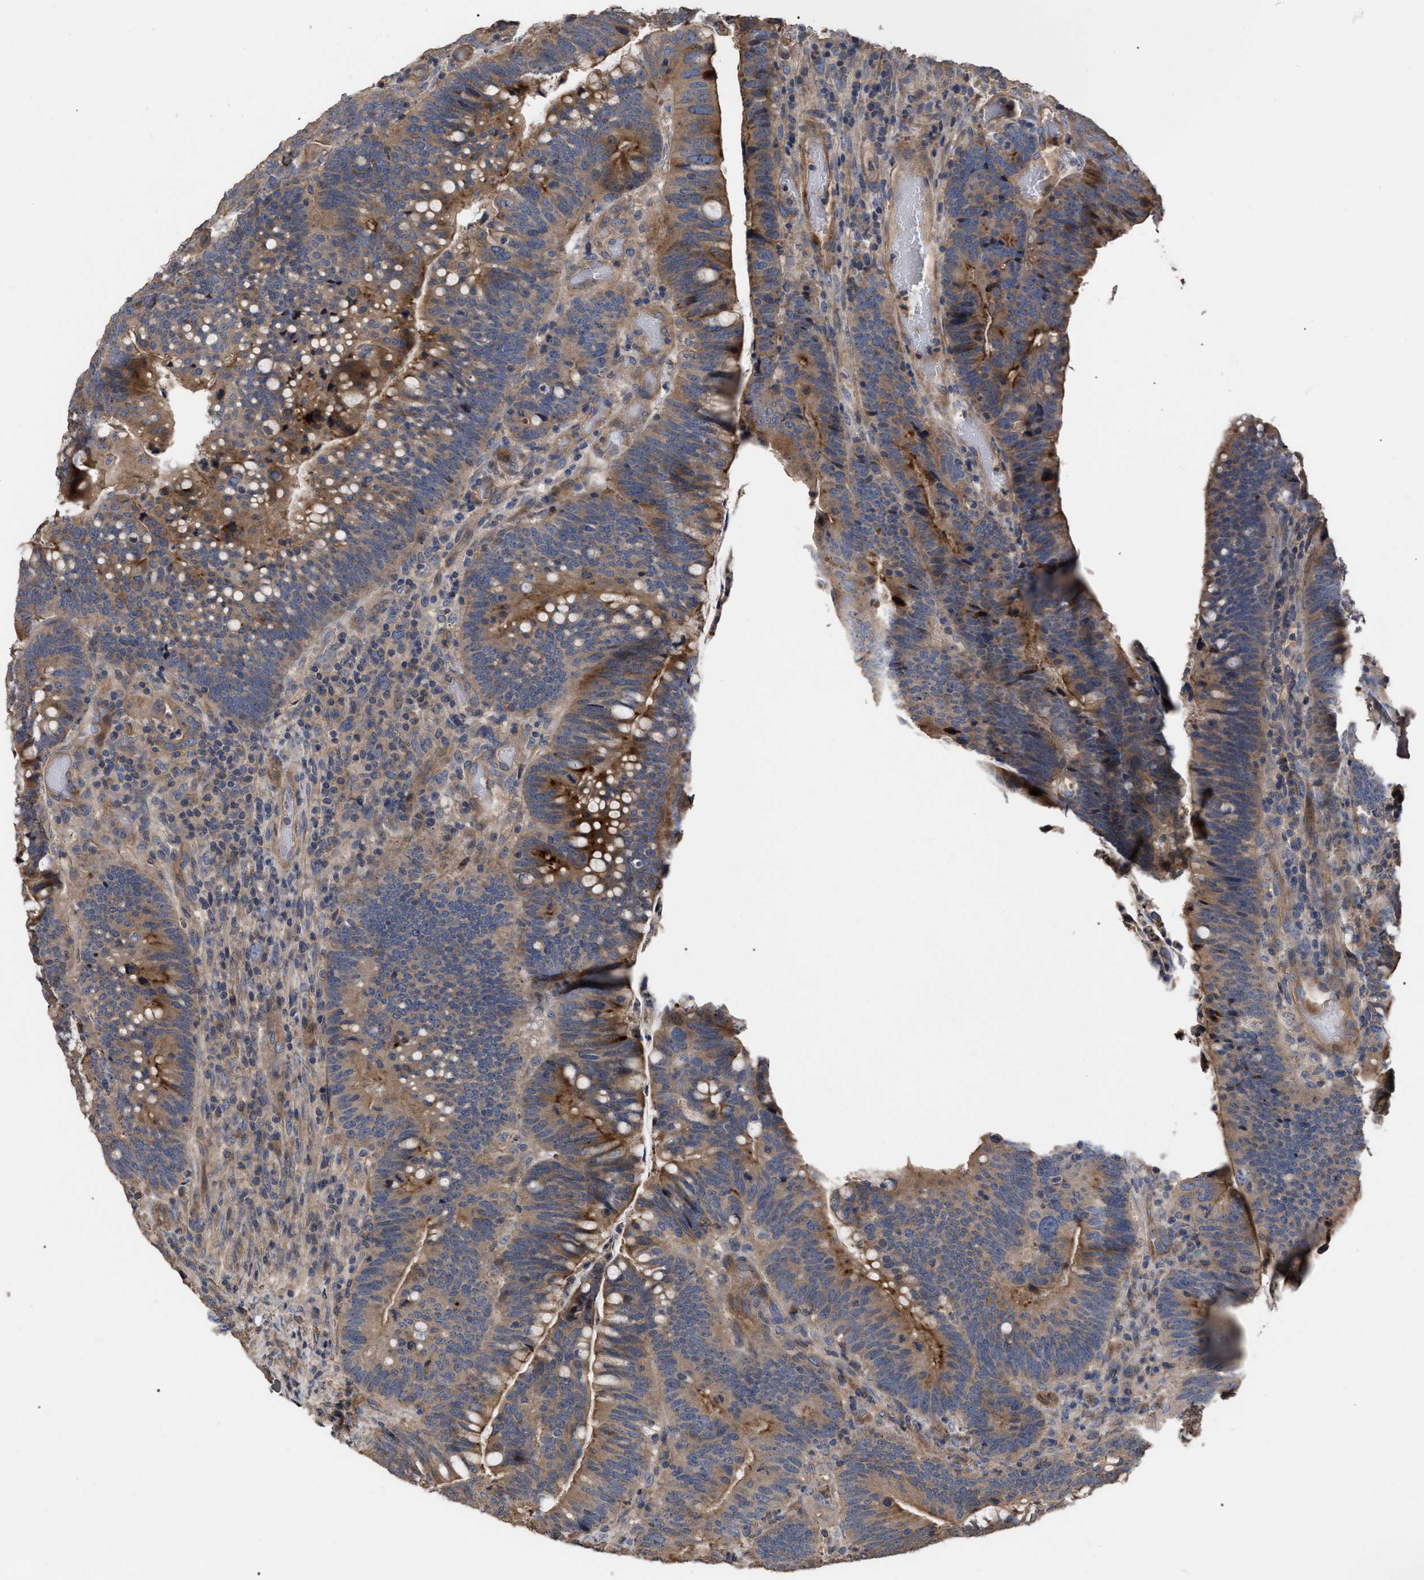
{"staining": {"intensity": "moderate", "quantity": ">75%", "location": "cytoplasmic/membranous"}, "tissue": "colorectal cancer", "cell_type": "Tumor cells", "image_type": "cancer", "snomed": [{"axis": "morphology", "description": "Normal tissue, NOS"}, {"axis": "morphology", "description": "Adenocarcinoma, NOS"}, {"axis": "topography", "description": "Colon"}], "caption": "A histopathology image of human colorectal cancer (adenocarcinoma) stained for a protein exhibits moderate cytoplasmic/membranous brown staining in tumor cells.", "gene": "BTN2A1", "patient": {"sex": "female", "age": 66}}